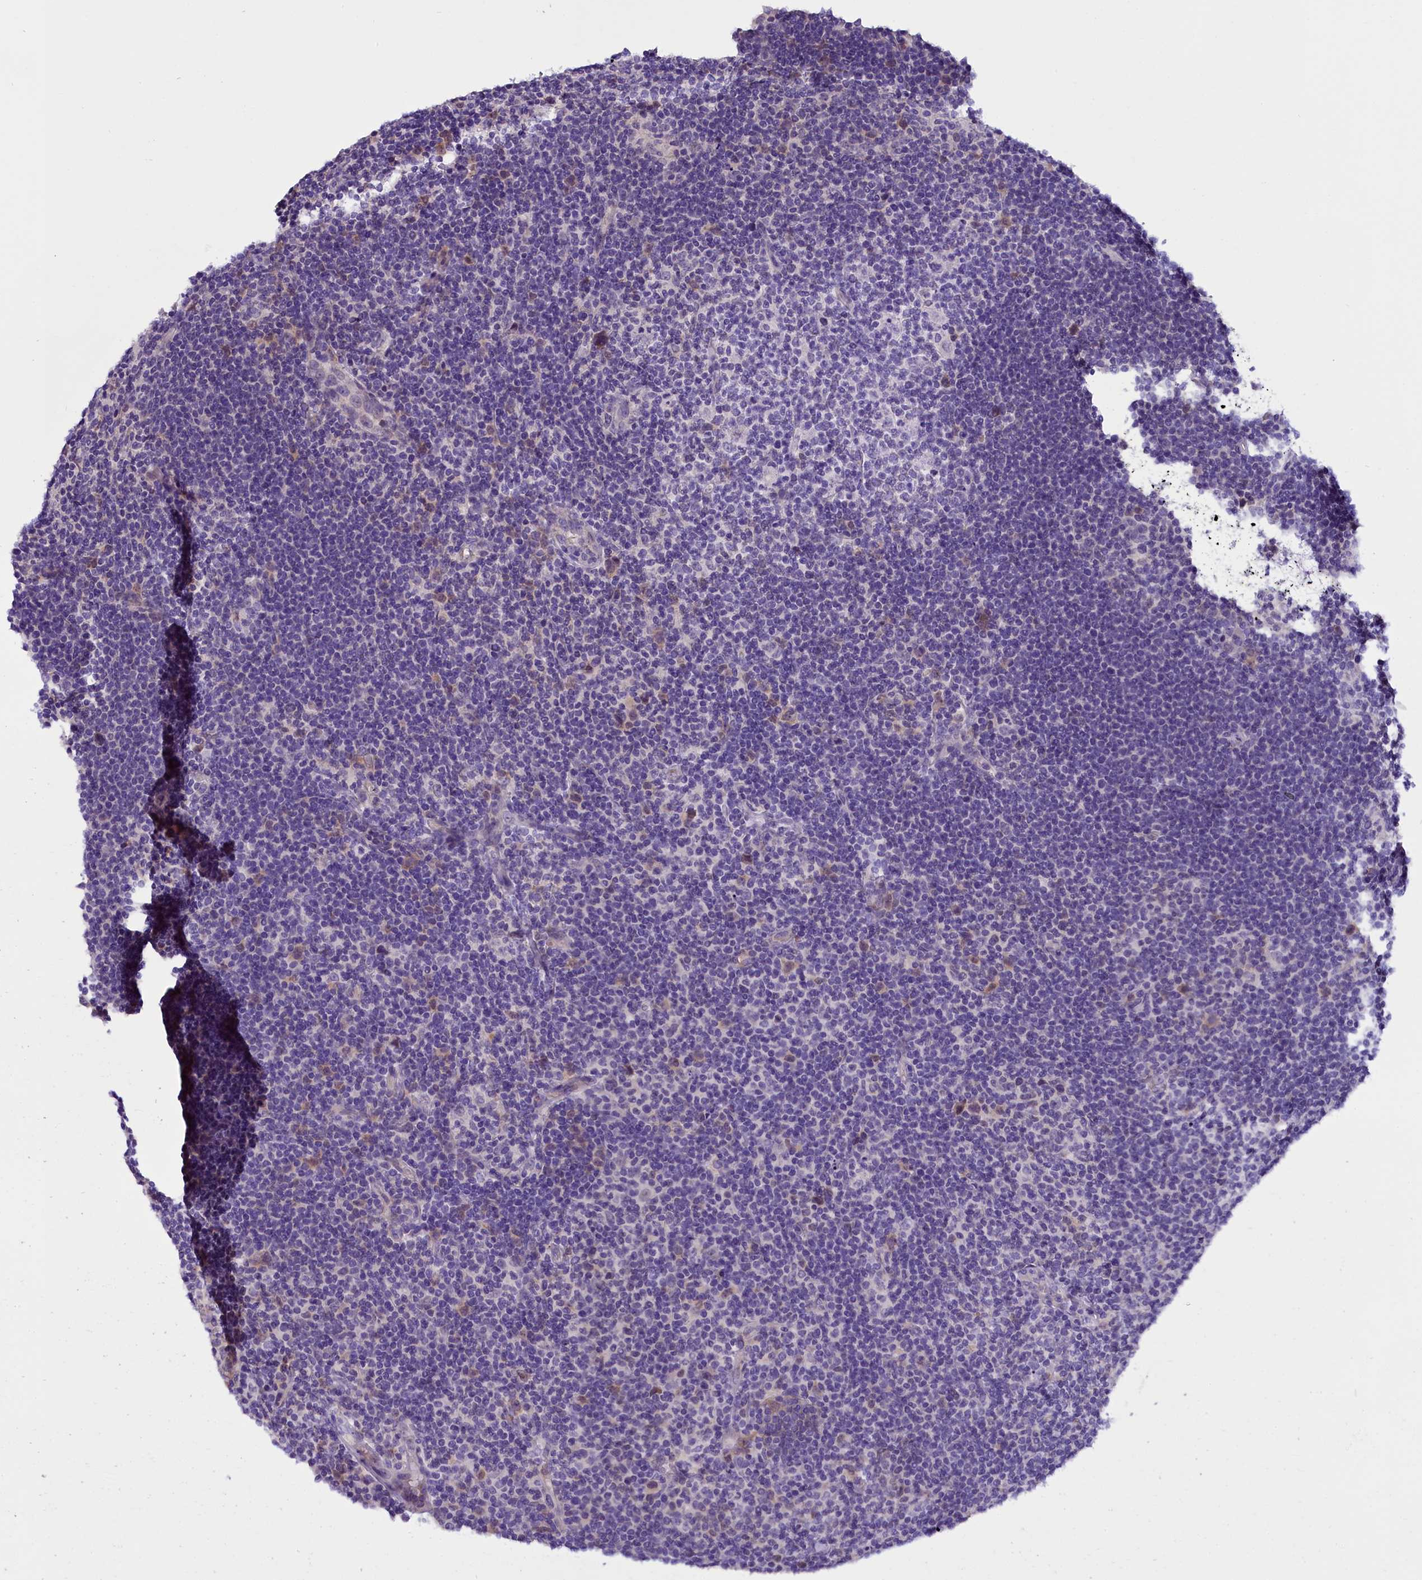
{"staining": {"intensity": "negative", "quantity": "none", "location": "none"}, "tissue": "lymphoma", "cell_type": "Tumor cells", "image_type": "cancer", "snomed": [{"axis": "morphology", "description": "Hodgkin's disease, NOS"}, {"axis": "topography", "description": "Lymph node"}], "caption": "Tumor cells are negative for protein expression in human Hodgkin's disease. The staining is performed using DAB (3,3'-diaminobenzidine) brown chromogen with nuclei counter-stained in using hematoxylin.", "gene": "C9orf40", "patient": {"sex": "female", "age": 57}}